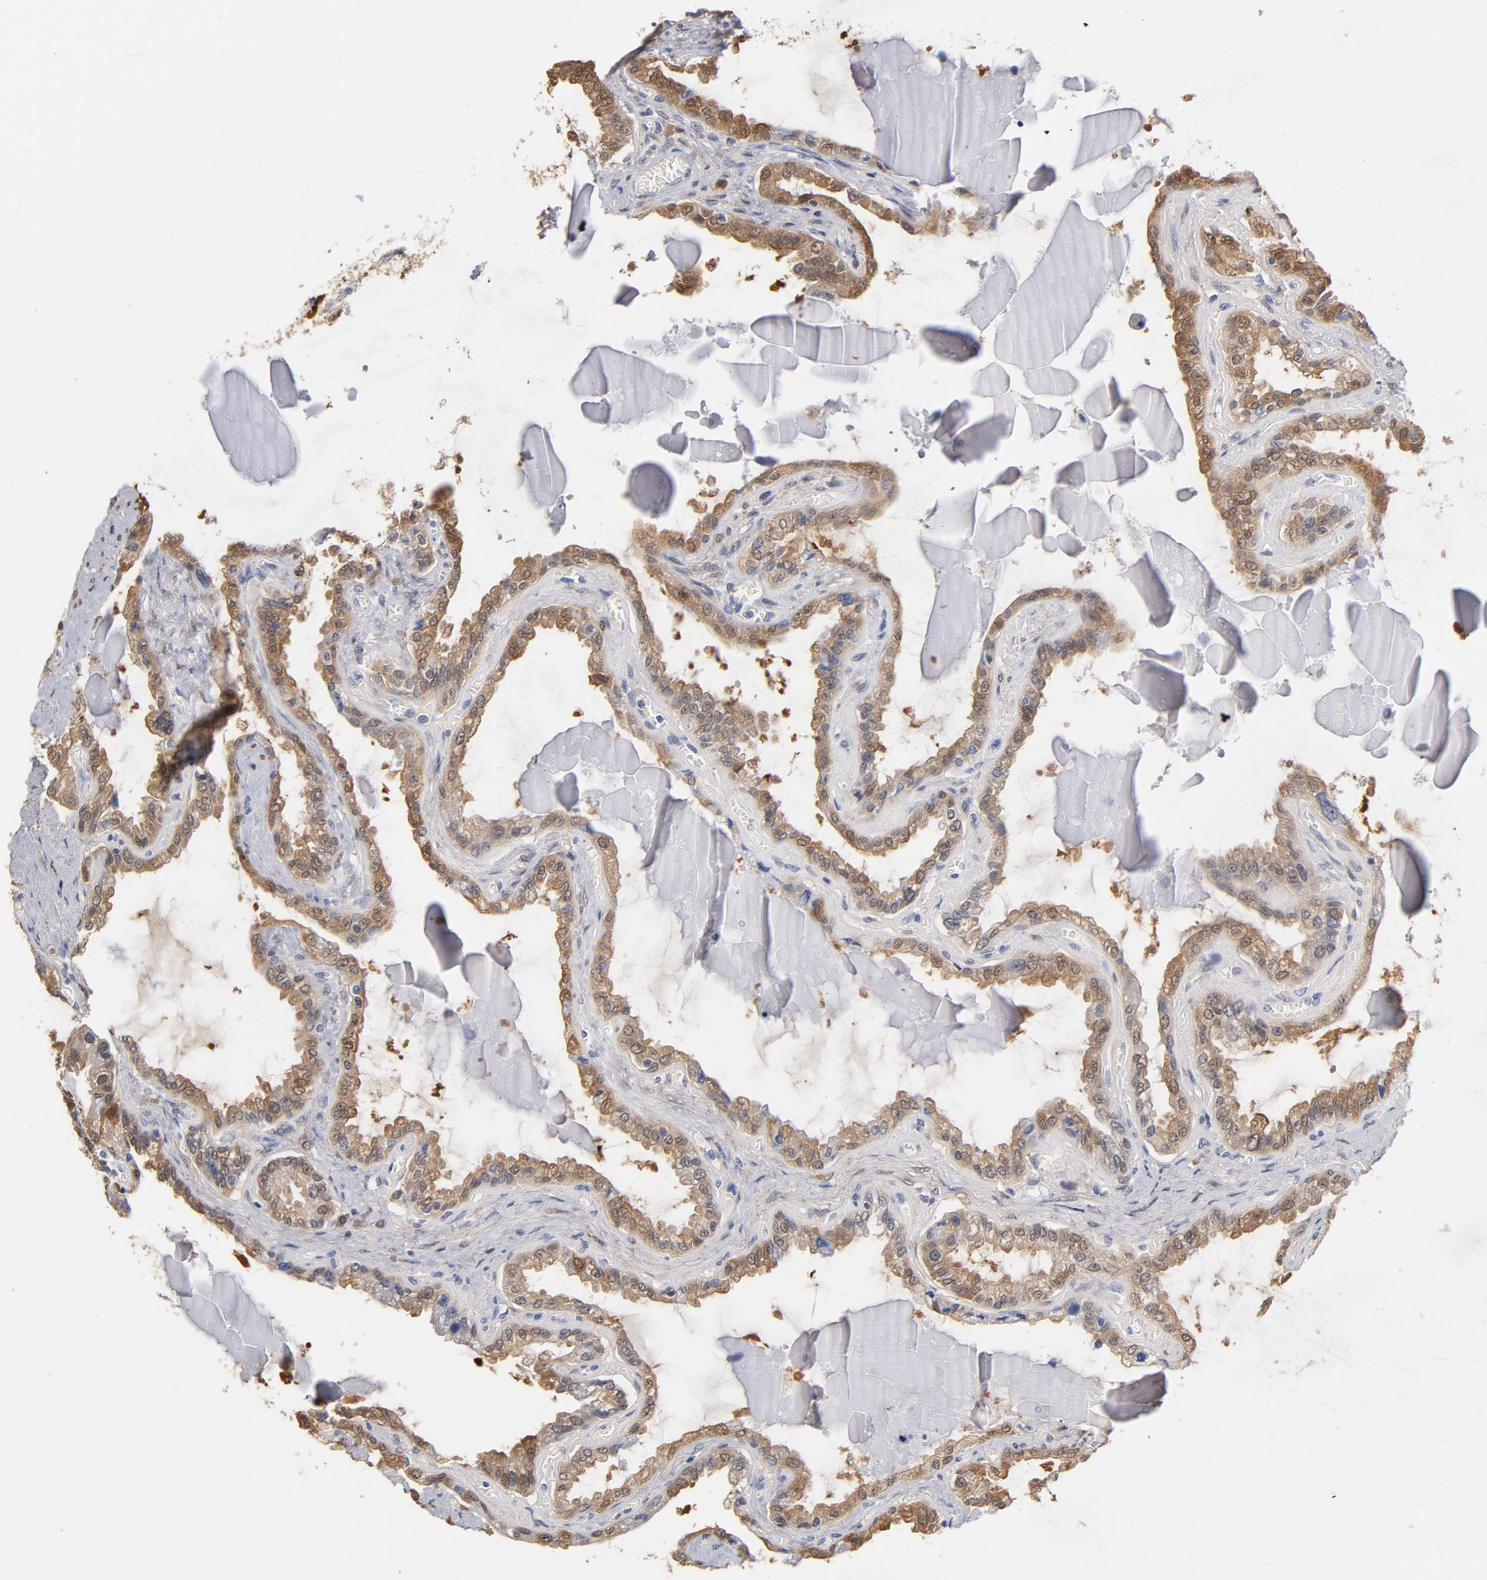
{"staining": {"intensity": "strong", "quantity": ">75%", "location": "cytoplasmic/membranous"}, "tissue": "seminal vesicle", "cell_type": "Glandular cells", "image_type": "normal", "snomed": [{"axis": "morphology", "description": "Normal tissue, NOS"}, {"axis": "morphology", "description": "Inflammation, NOS"}, {"axis": "topography", "description": "Urinary bladder"}, {"axis": "topography", "description": "Prostate"}, {"axis": "topography", "description": "Seminal veicle"}], "caption": "Human seminal vesicle stained for a protein (brown) exhibits strong cytoplasmic/membranous positive expression in about >75% of glandular cells.", "gene": "MIF", "patient": {"sex": "male", "age": 82}}